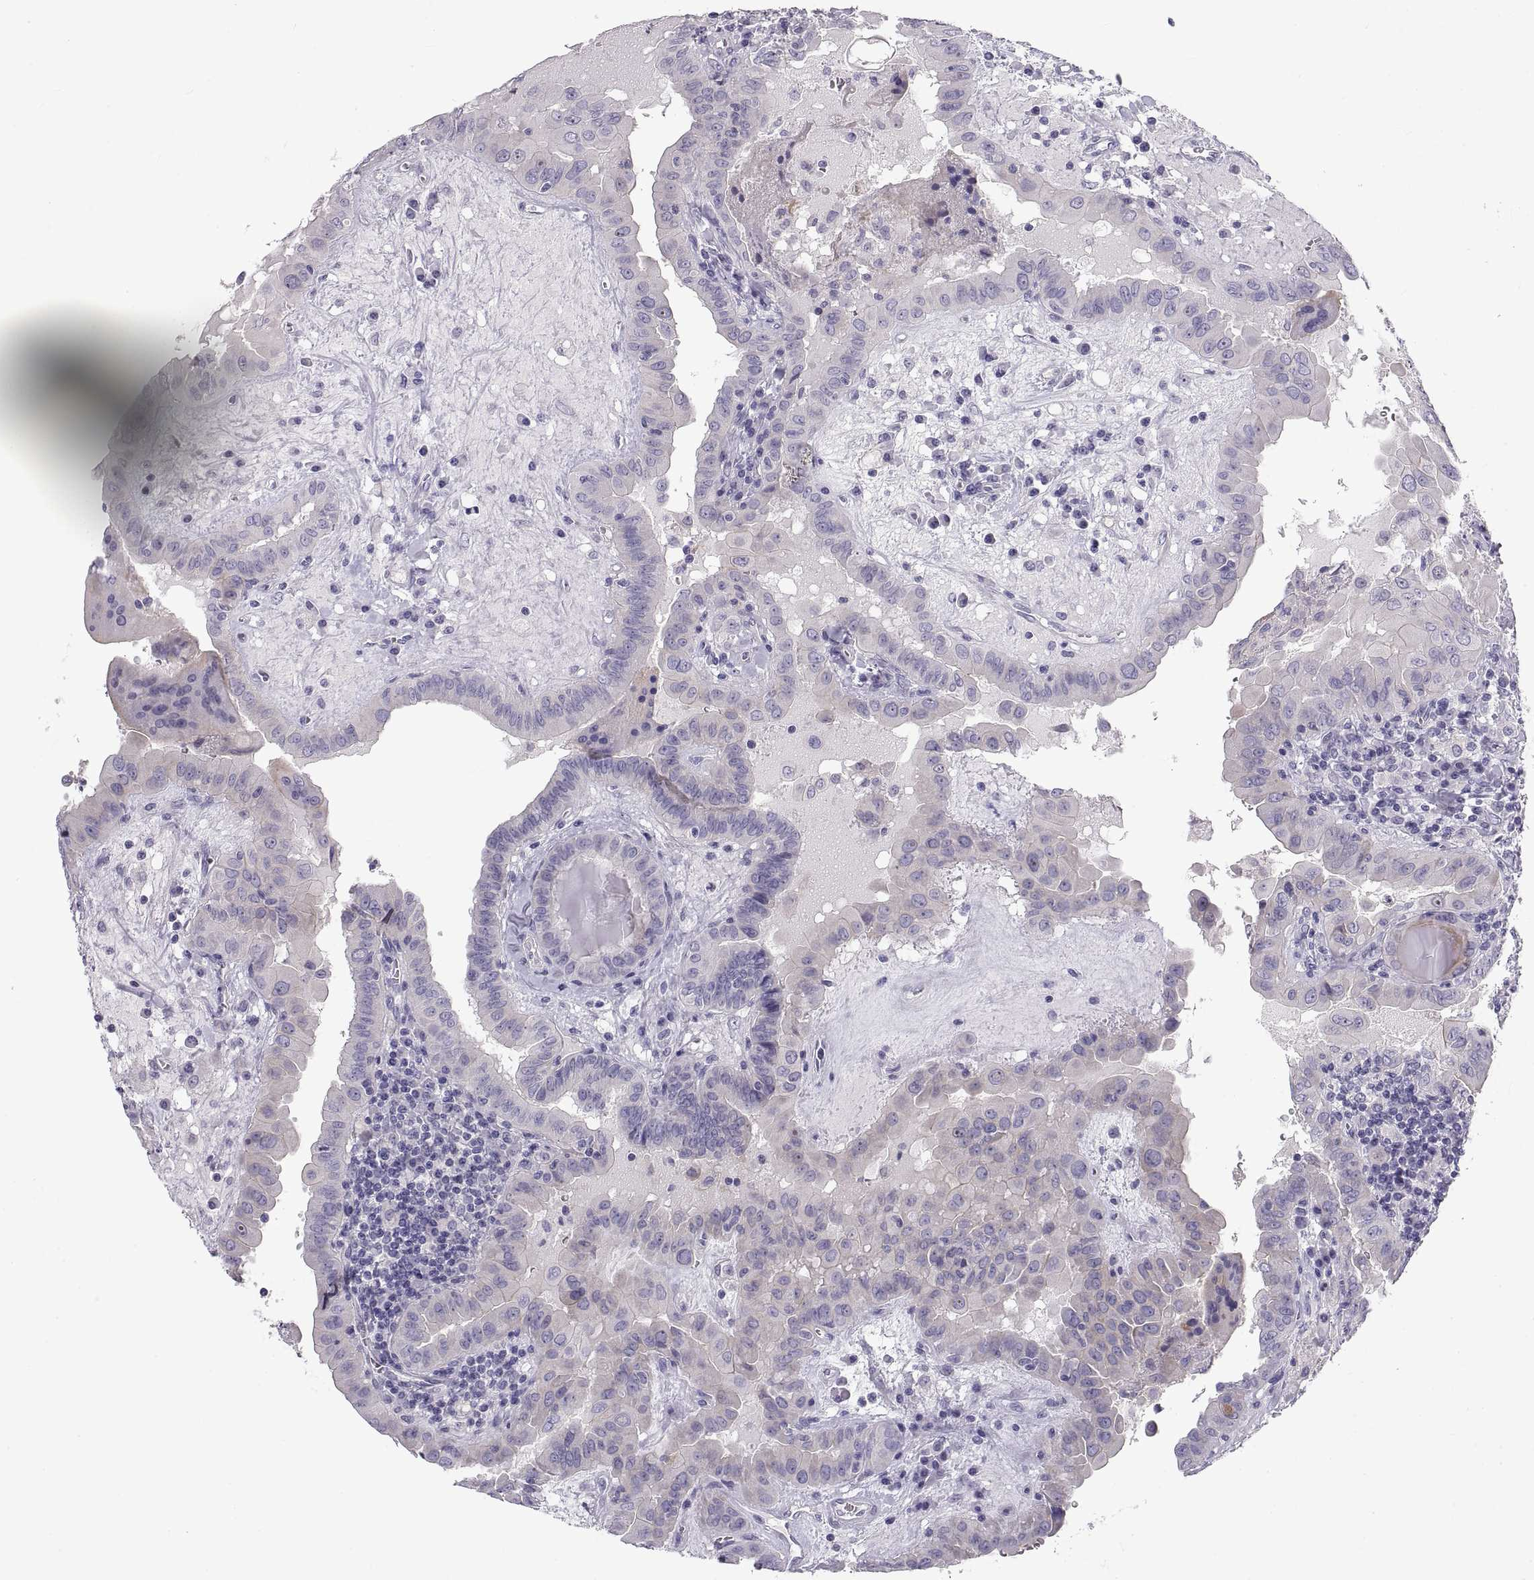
{"staining": {"intensity": "negative", "quantity": "none", "location": "none"}, "tissue": "thyroid cancer", "cell_type": "Tumor cells", "image_type": "cancer", "snomed": [{"axis": "morphology", "description": "Papillary adenocarcinoma, NOS"}, {"axis": "topography", "description": "Thyroid gland"}], "caption": "Thyroid cancer (papillary adenocarcinoma) stained for a protein using immunohistochemistry (IHC) demonstrates no positivity tumor cells.", "gene": "CRYBB3", "patient": {"sex": "female", "age": 37}}